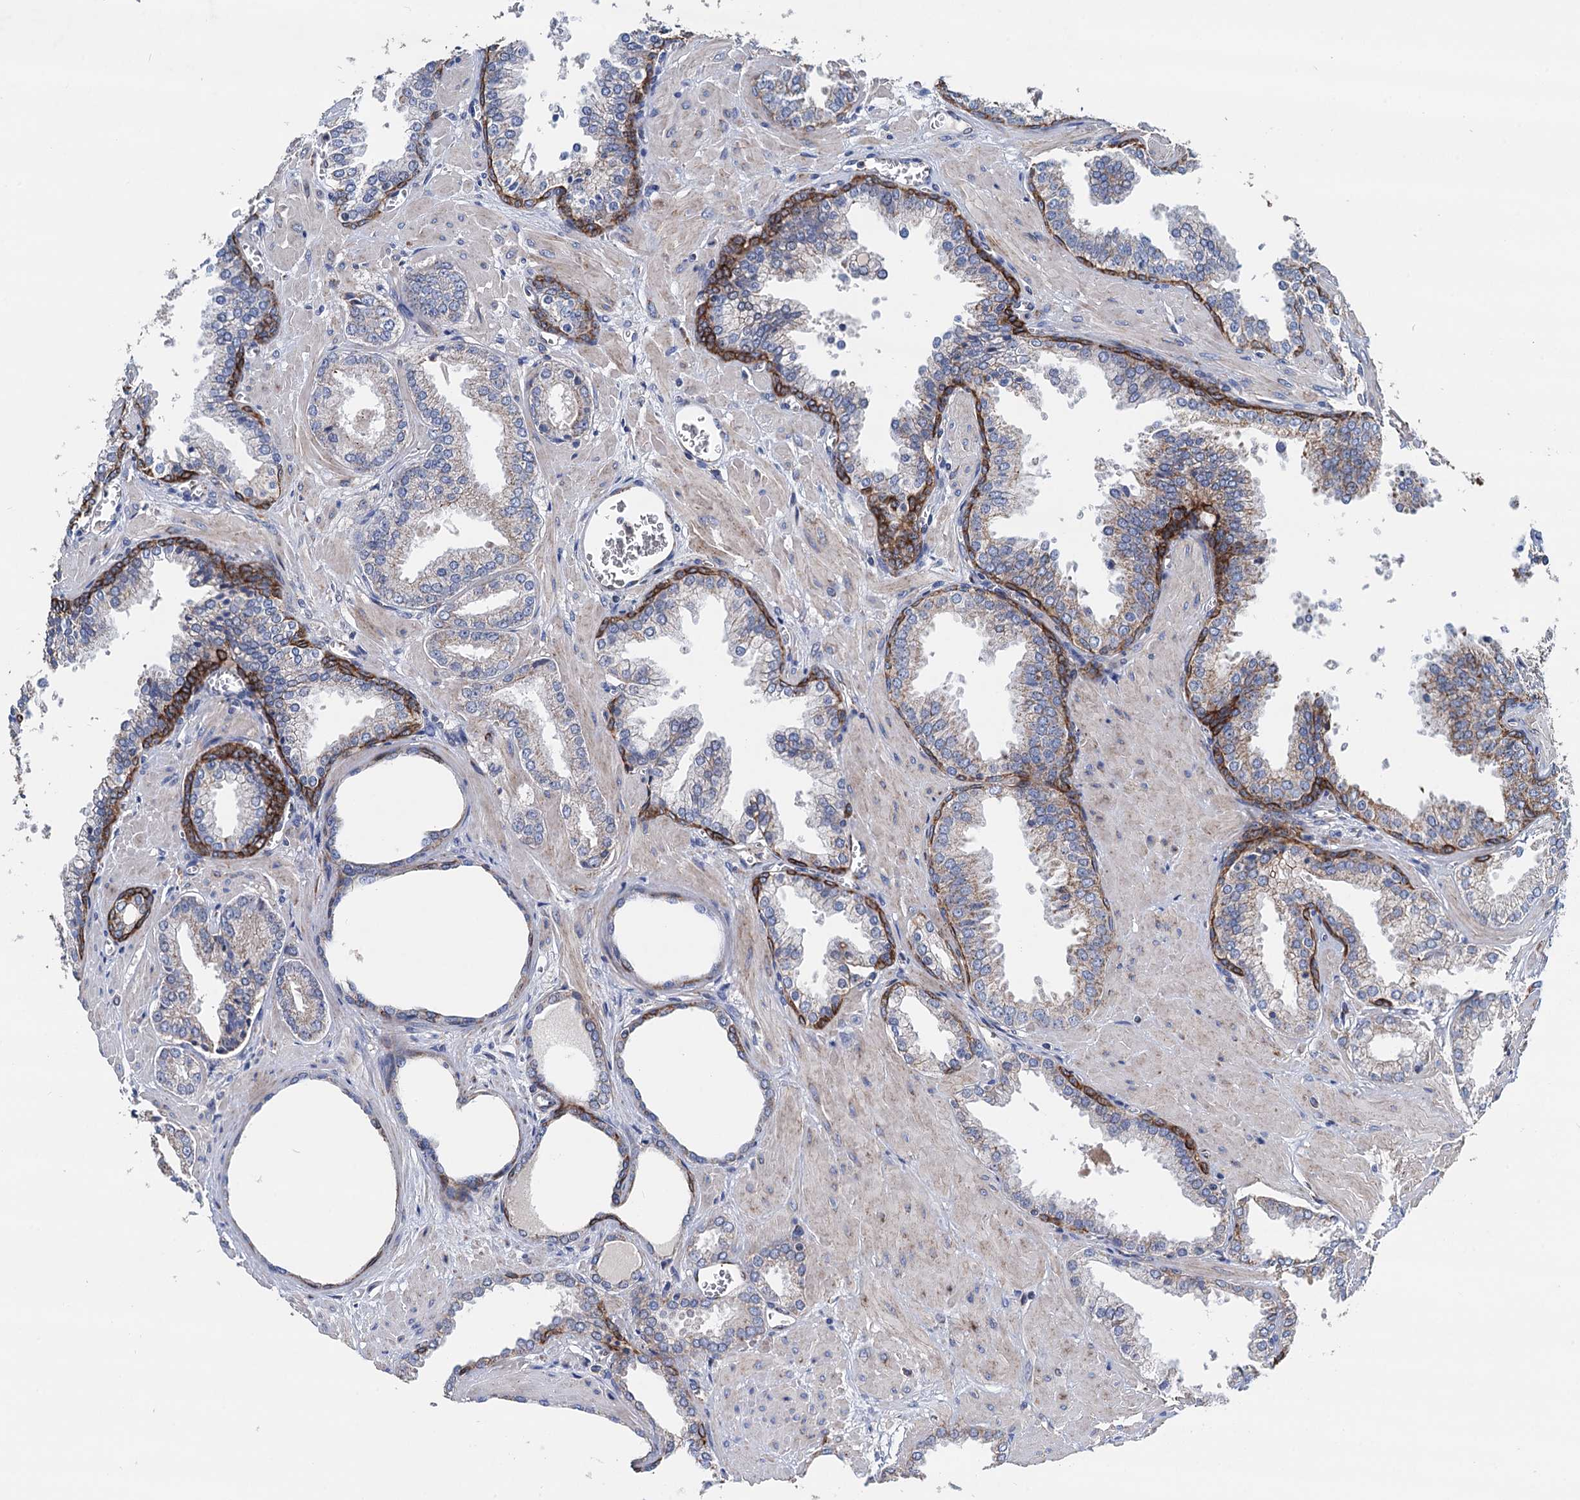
{"staining": {"intensity": "weak", "quantity": "<25%", "location": "cytoplasmic/membranous"}, "tissue": "prostate cancer", "cell_type": "Tumor cells", "image_type": "cancer", "snomed": [{"axis": "morphology", "description": "Adenocarcinoma, Low grade"}, {"axis": "topography", "description": "Prostate"}], "caption": "Prostate low-grade adenocarcinoma was stained to show a protein in brown. There is no significant positivity in tumor cells.", "gene": "DGLUCY", "patient": {"sex": "male", "age": 67}}